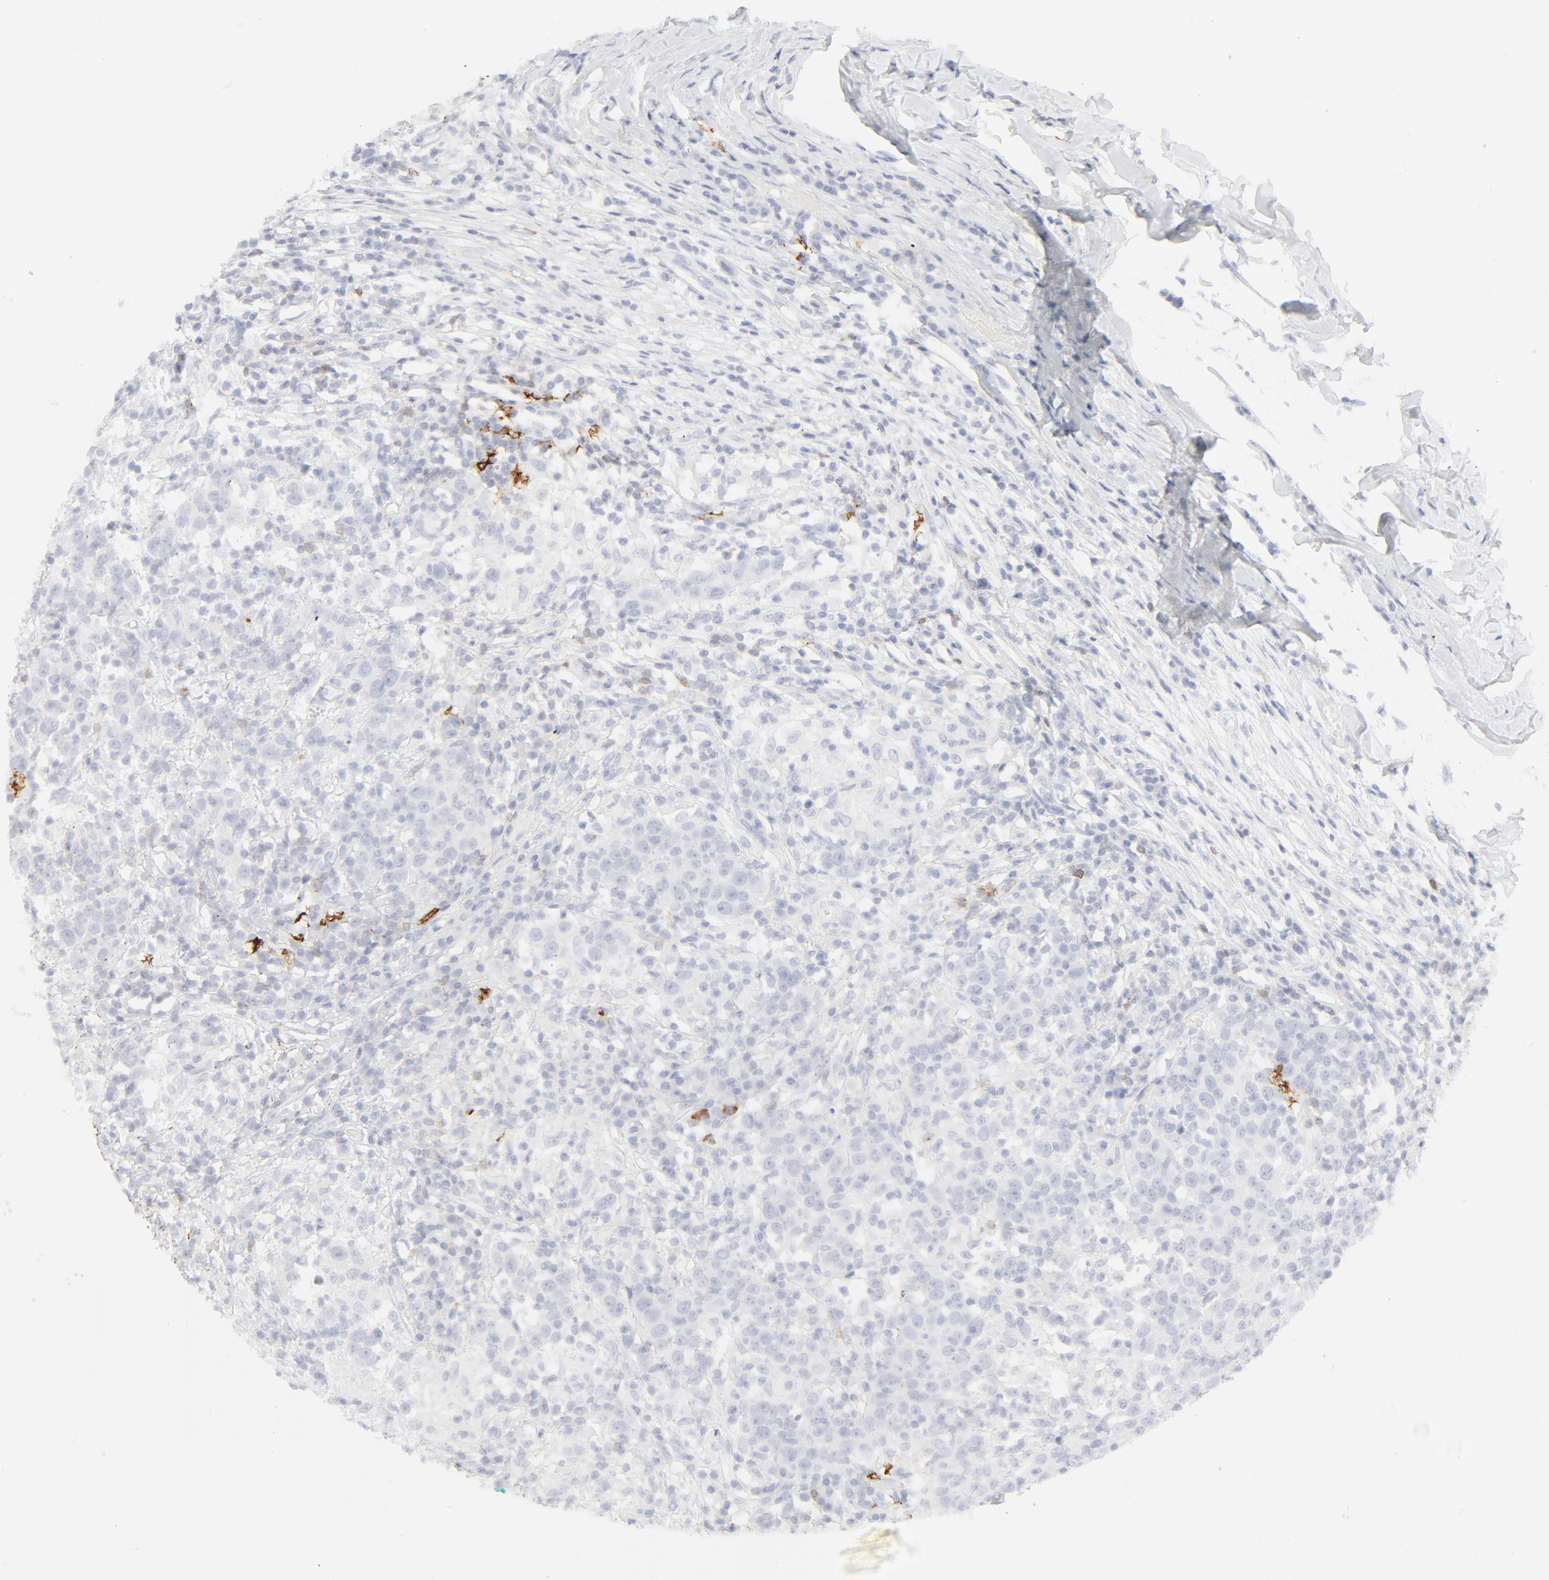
{"staining": {"intensity": "negative", "quantity": "none", "location": "none"}, "tissue": "head and neck cancer", "cell_type": "Tumor cells", "image_type": "cancer", "snomed": [{"axis": "morphology", "description": "Adenocarcinoma, NOS"}, {"axis": "topography", "description": "Salivary gland"}, {"axis": "topography", "description": "Head-Neck"}], "caption": "The histopathology image displays no significant expression in tumor cells of head and neck cancer.", "gene": "CCR7", "patient": {"sex": "female", "age": 65}}